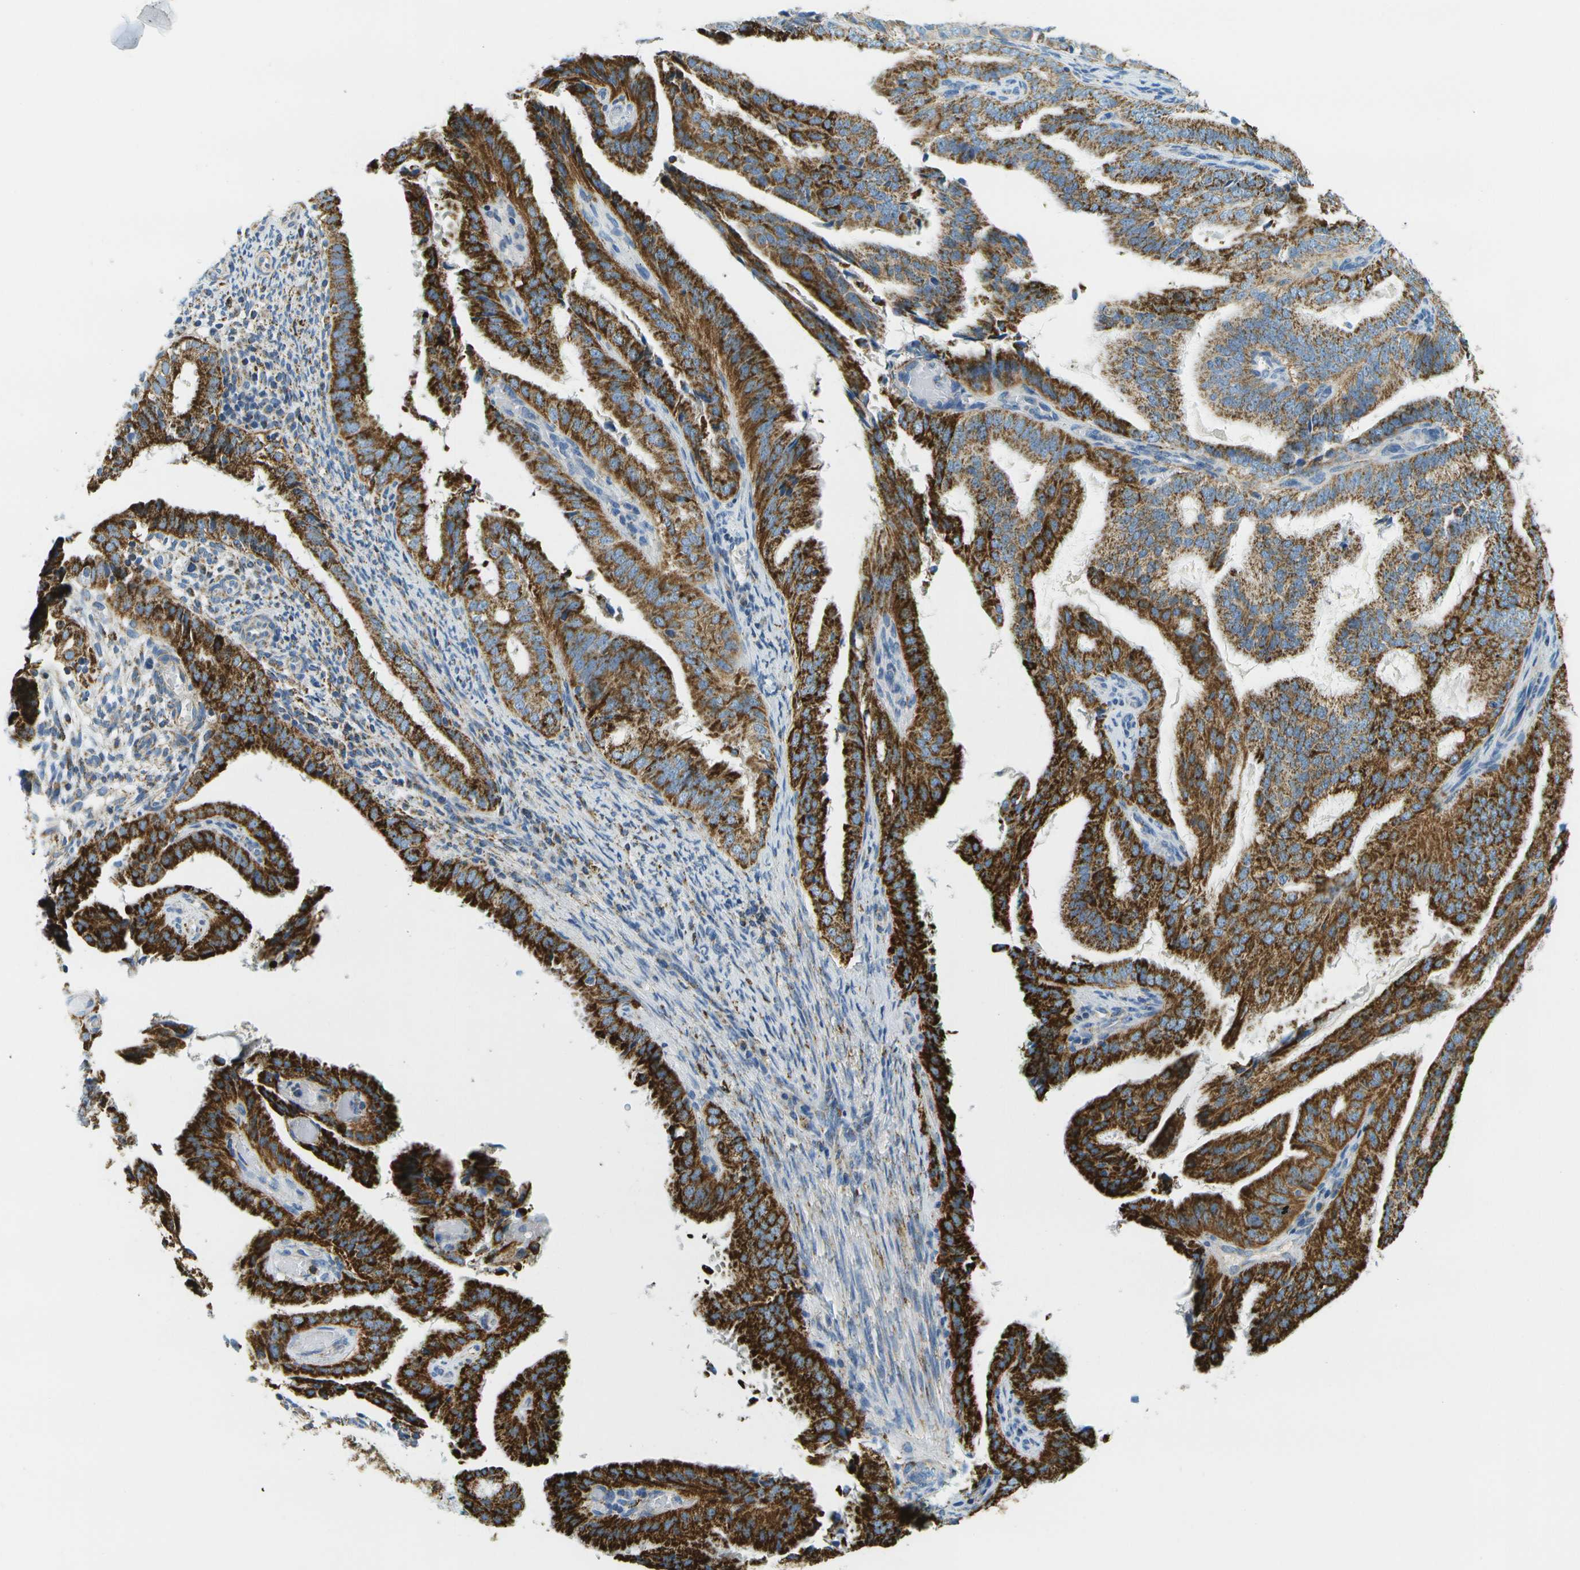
{"staining": {"intensity": "strong", "quantity": ">75%", "location": "cytoplasmic/membranous"}, "tissue": "endometrial cancer", "cell_type": "Tumor cells", "image_type": "cancer", "snomed": [{"axis": "morphology", "description": "Adenocarcinoma, NOS"}, {"axis": "topography", "description": "Endometrium"}], "caption": "Human endometrial cancer stained with a brown dye shows strong cytoplasmic/membranous positive expression in about >75% of tumor cells.", "gene": "HLCS", "patient": {"sex": "female", "age": 58}}